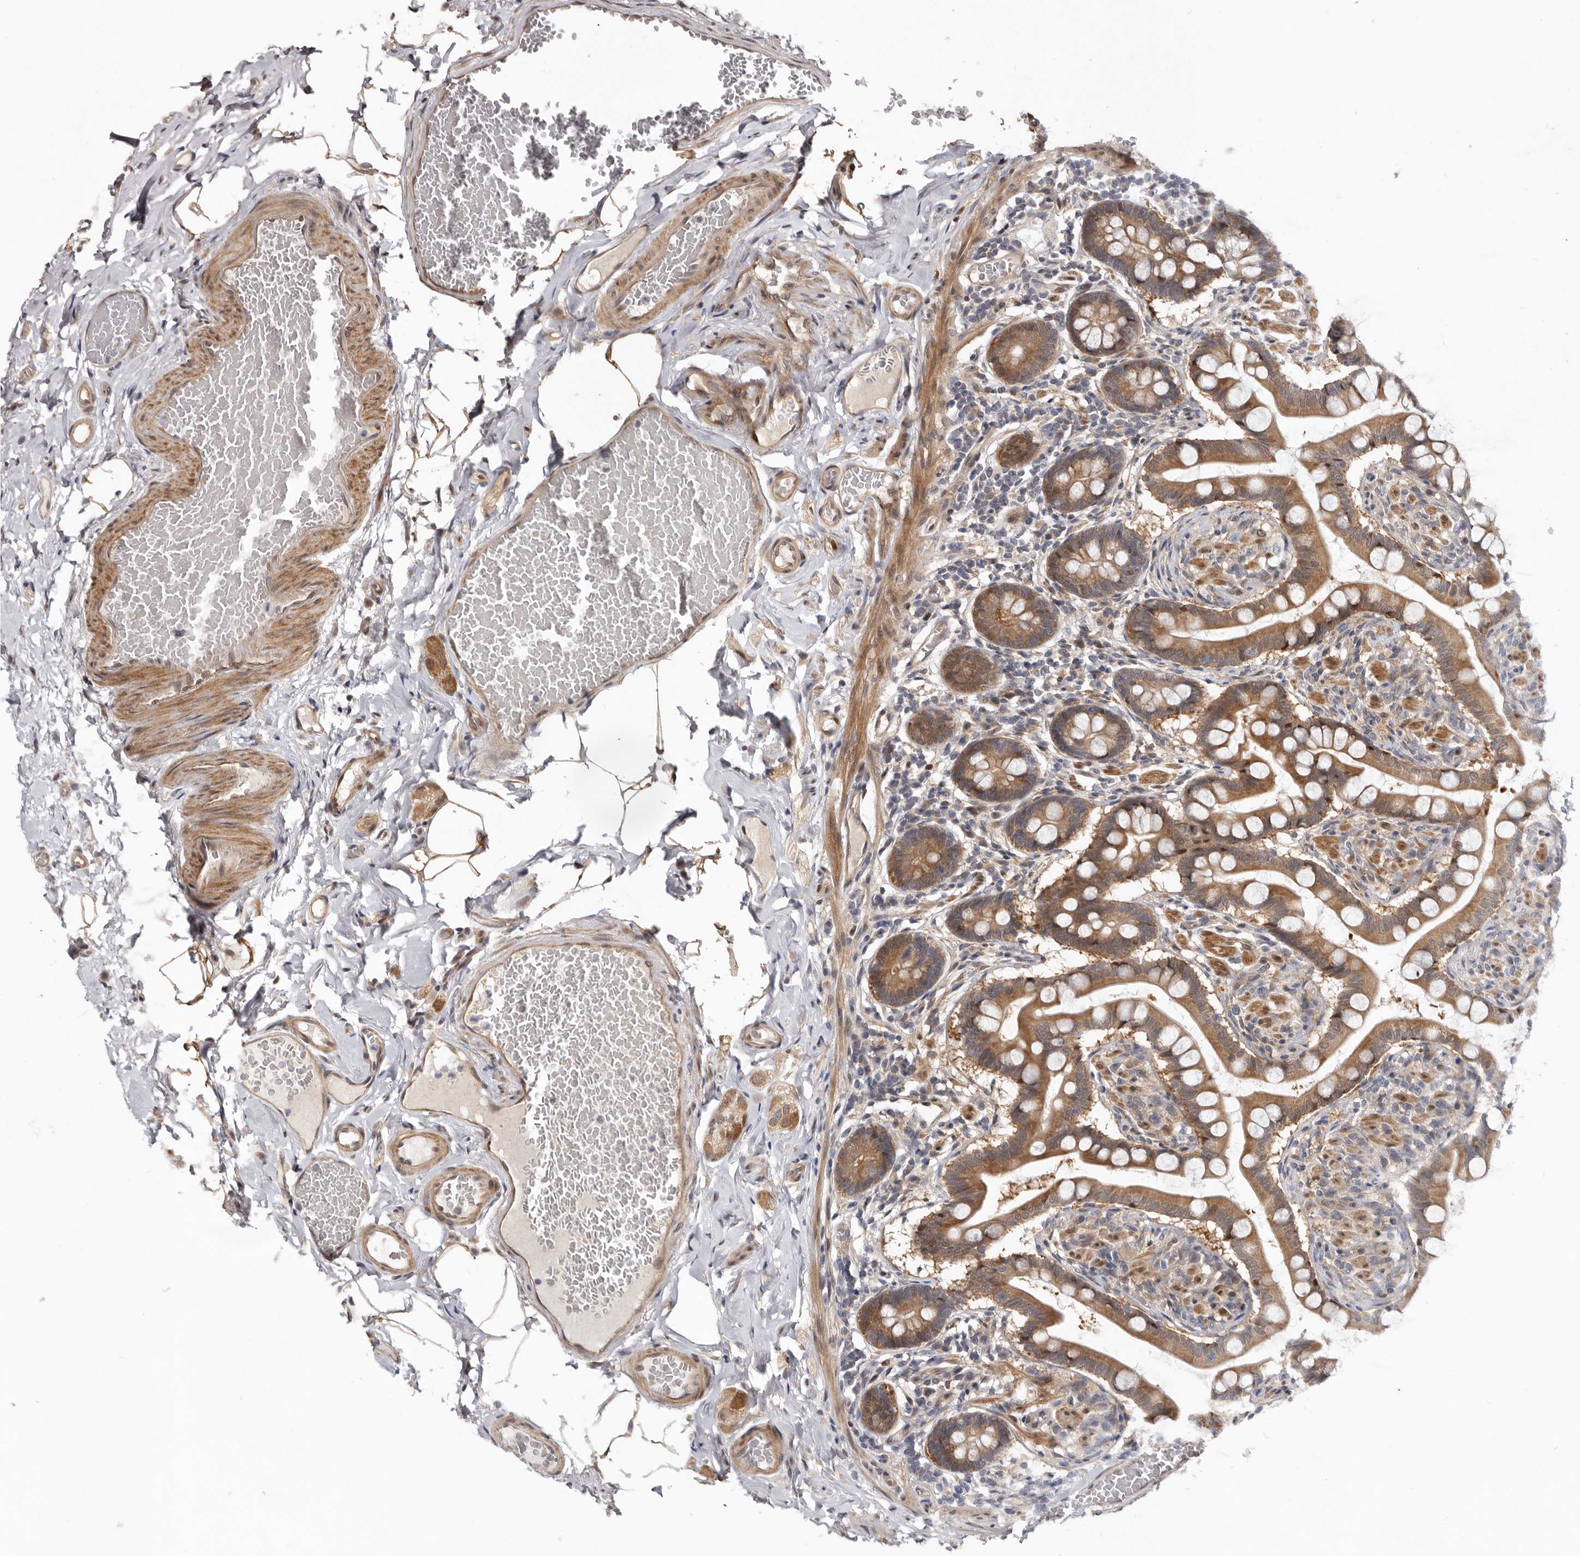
{"staining": {"intensity": "moderate", "quantity": ">75%", "location": "cytoplasmic/membranous,nuclear"}, "tissue": "small intestine", "cell_type": "Glandular cells", "image_type": "normal", "snomed": [{"axis": "morphology", "description": "Normal tissue, NOS"}, {"axis": "topography", "description": "Small intestine"}], "caption": "Protein analysis of unremarkable small intestine shows moderate cytoplasmic/membranous,nuclear expression in about >75% of glandular cells. (brown staining indicates protein expression, while blue staining denotes nuclei).", "gene": "SBDS", "patient": {"sex": "male", "age": 41}}